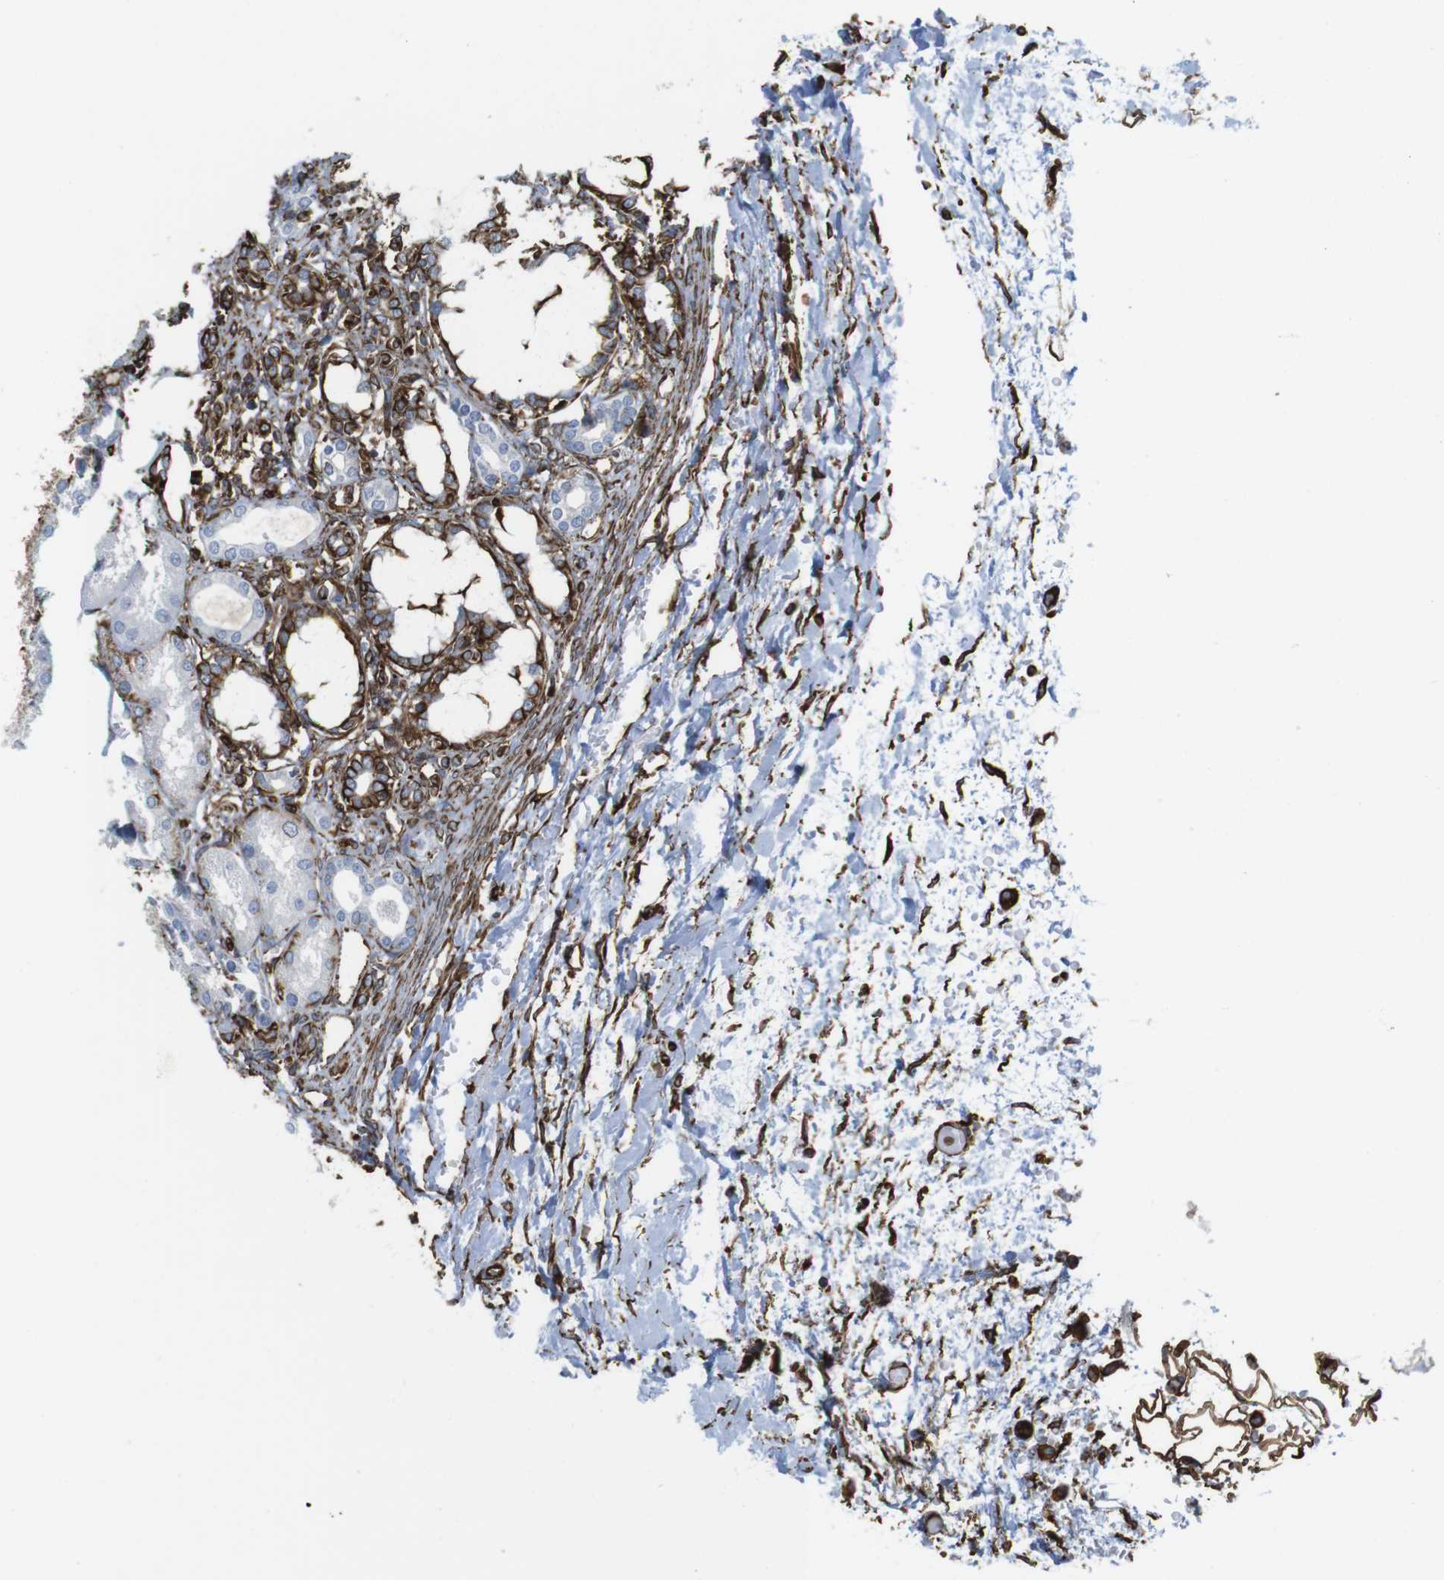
{"staining": {"intensity": "strong", "quantity": "25%-75%", "location": "cytoplasmic/membranous"}, "tissue": "kidney", "cell_type": "Cells in glomeruli", "image_type": "normal", "snomed": [{"axis": "morphology", "description": "Normal tissue, NOS"}, {"axis": "topography", "description": "Kidney"}], "caption": "Kidney stained with IHC reveals strong cytoplasmic/membranous positivity in about 25%-75% of cells in glomeruli. Nuclei are stained in blue.", "gene": "RALGPS1", "patient": {"sex": "male", "age": 7}}